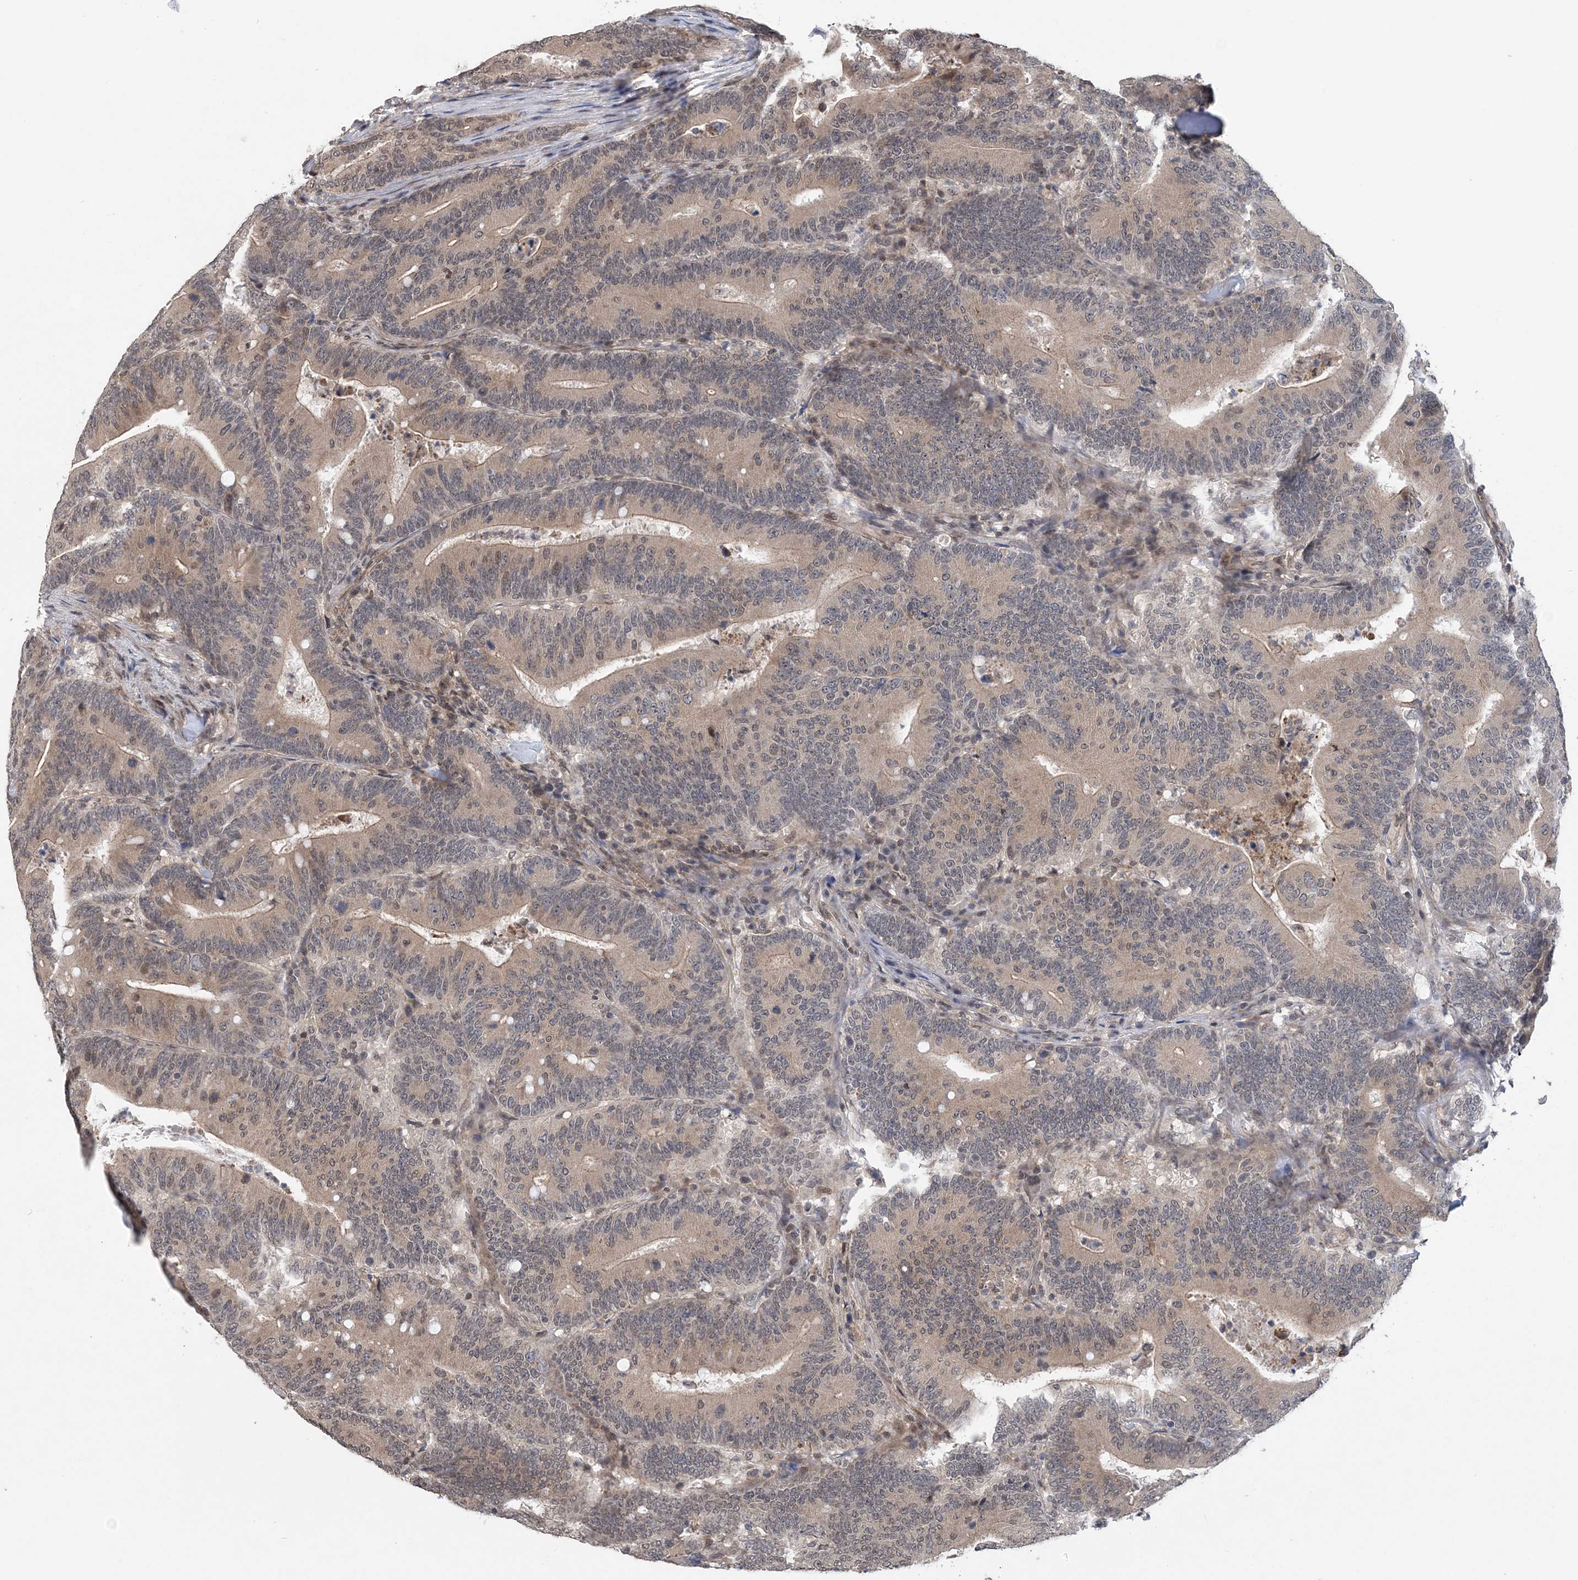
{"staining": {"intensity": "weak", "quantity": "25%-75%", "location": "cytoplasmic/membranous,nuclear"}, "tissue": "colorectal cancer", "cell_type": "Tumor cells", "image_type": "cancer", "snomed": [{"axis": "morphology", "description": "Adenocarcinoma, NOS"}, {"axis": "topography", "description": "Colon"}], "caption": "The micrograph displays a brown stain indicating the presence of a protein in the cytoplasmic/membranous and nuclear of tumor cells in colorectal adenocarcinoma.", "gene": "CCDC152", "patient": {"sex": "female", "age": 66}}